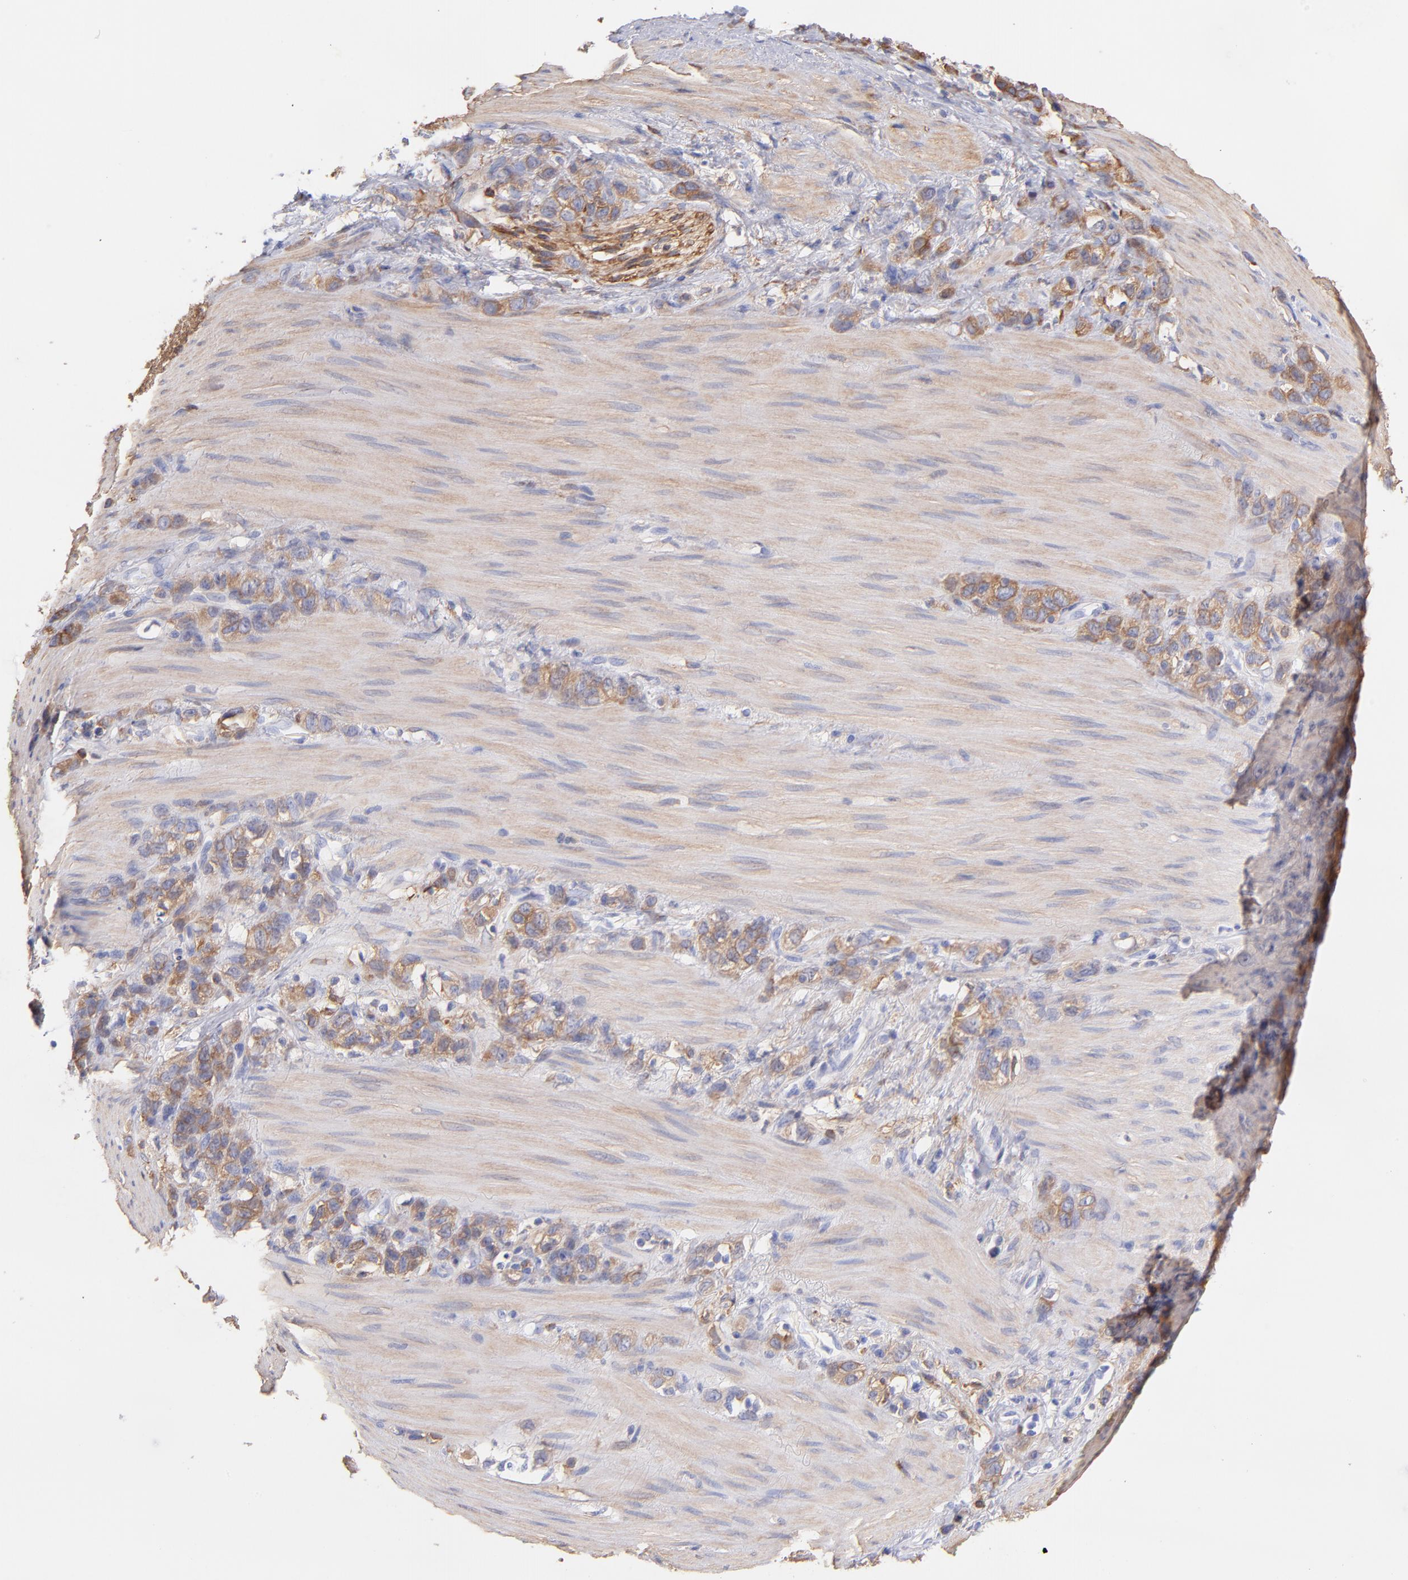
{"staining": {"intensity": "moderate", "quantity": ">75%", "location": "cytoplasmic/membranous"}, "tissue": "stomach cancer", "cell_type": "Tumor cells", "image_type": "cancer", "snomed": [{"axis": "morphology", "description": "Normal tissue, NOS"}, {"axis": "morphology", "description": "Adenocarcinoma, NOS"}, {"axis": "morphology", "description": "Adenocarcinoma, High grade"}, {"axis": "topography", "description": "Stomach, upper"}, {"axis": "topography", "description": "Stomach"}], "caption": "Stomach high-grade adenocarcinoma stained with a protein marker exhibits moderate staining in tumor cells.", "gene": "PRKCA", "patient": {"sex": "female", "age": 65}}